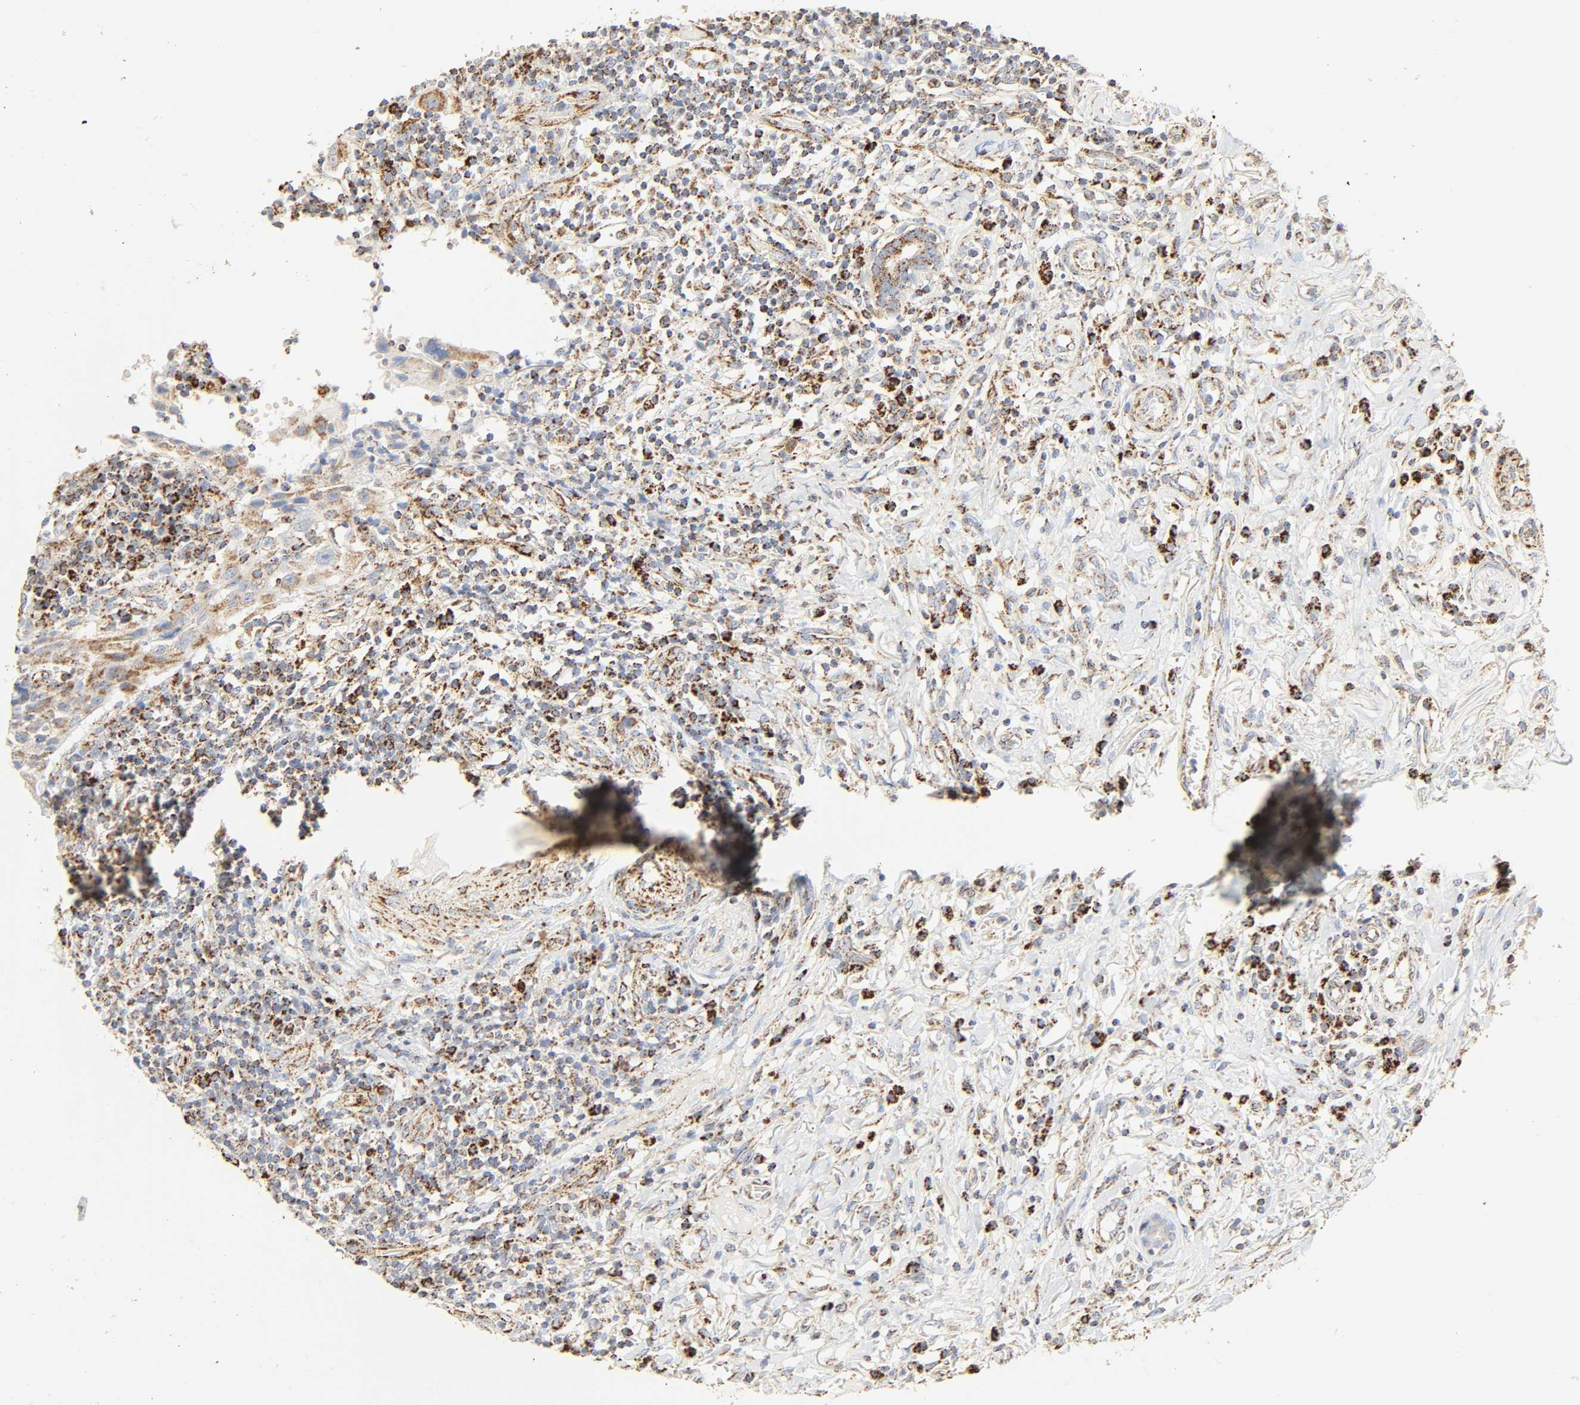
{"staining": {"intensity": "moderate", "quantity": ">75%", "location": "cytoplasmic/membranous"}, "tissue": "thyroid cancer", "cell_type": "Tumor cells", "image_type": "cancer", "snomed": [{"axis": "morphology", "description": "Carcinoma, NOS"}, {"axis": "topography", "description": "Thyroid gland"}], "caption": "High-magnification brightfield microscopy of thyroid carcinoma stained with DAB (3,3'-diaminobenzidine) (brown) and counterstained with hematoxylin (blue). tumor cells exhibit moderate cytoplasmic/membranous positivity is present in about>75% of cells.", "gene": "ACAT1", "patient": {"sex": "female", "age": 77}}